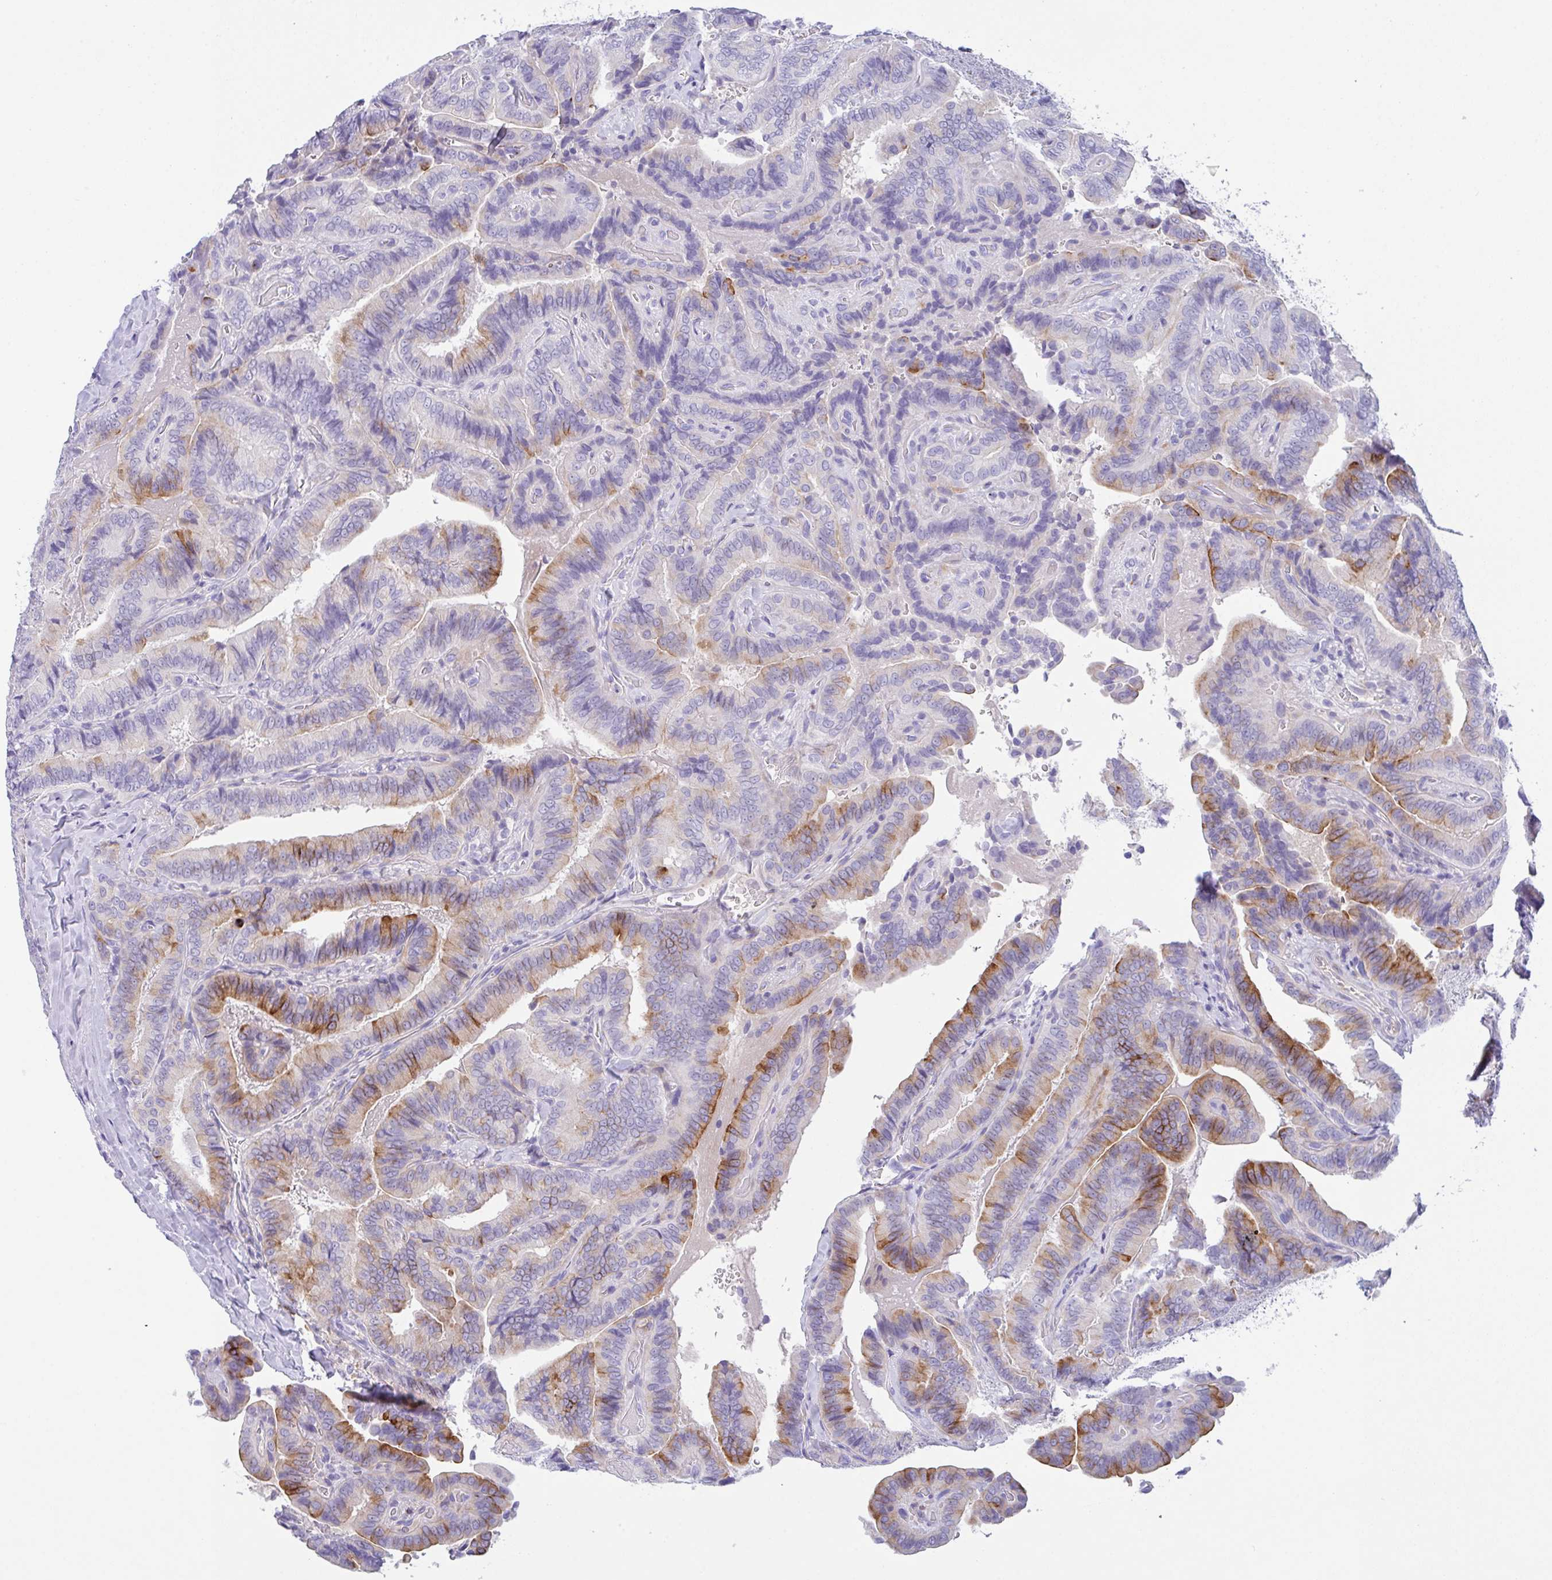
{"staining": {"intensity": "moderate", "quantity": "<25%", "location": "cytoplasmic/membranous"}, "tissue": "thyroid cancer", "cell_type": "Tumor cells", "image_type": "cancer", "snomed": [{"axis": "morphology", "description": "Papillary adenocarcinoma, NOS"}, {"axis": "topography", "description": "Thyroid gland"}], "caption": "Protein expression by IHC demonstrates moderate cytoplasmic/membranous expression in approximately <25% of tumor cells in thyroid papillary adenocarcinoma.", "gene": "FBXL20", "patient": {"sex": "male", "age": 61}}